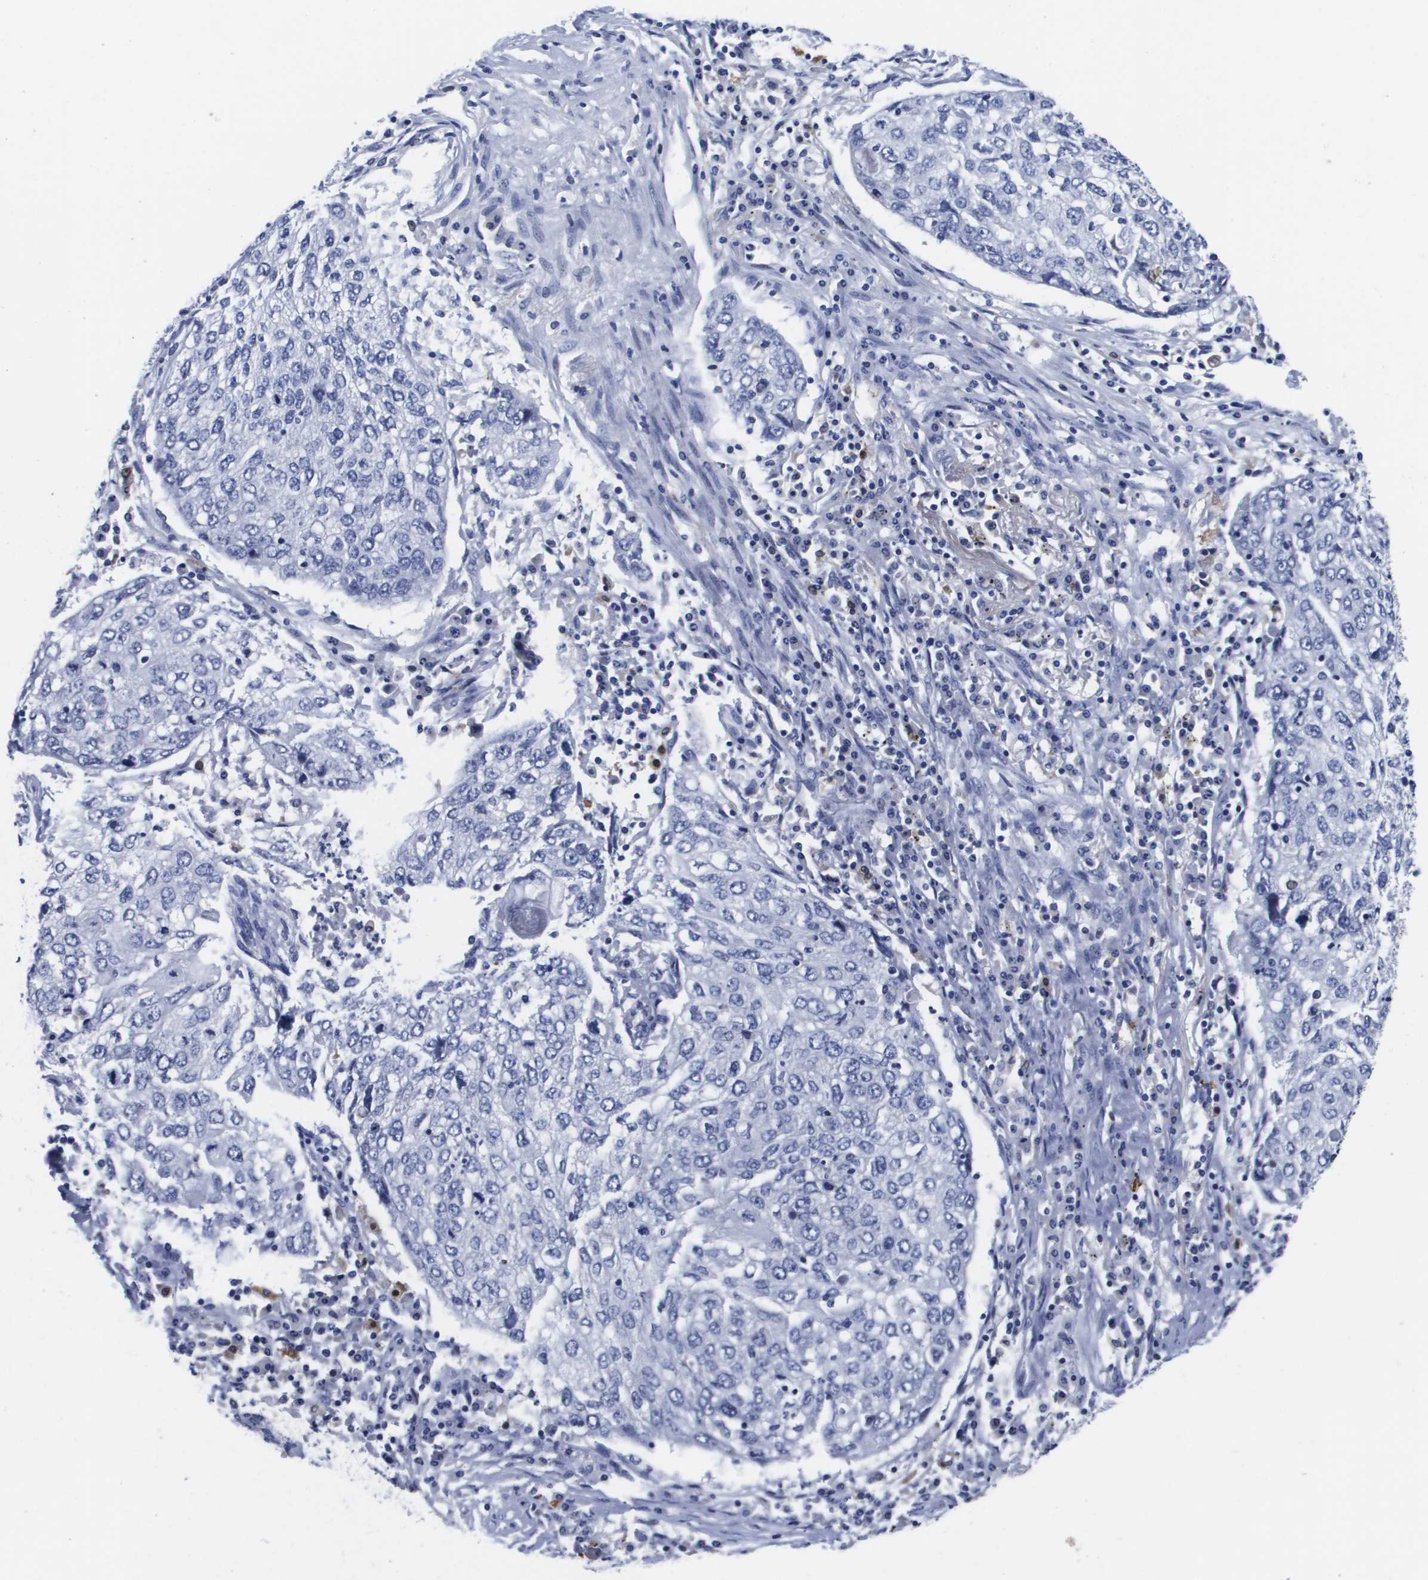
{"staining": {"intensity": "negative", "quantity": "none", "location": "none"}, "tissue": "lung cancer", "cell_type": "Tumor cells", "image_type": "cancer", "snomed": [{"axis": "morphology", "description": "Squamous cell carcinoma, NOS"}, {"axis": "topography", "description": "Lung"}], "caption": "Lung cancer (squamous cell carcinoma) was stained to show a protein in brown. There is no significant expression in tumor cells. (DAB (3,3'-diaminobenzidine) immunohistochemistry with hematoxylin counter stain).", "gene": "HMOX1", "patient": {"sex": "female", "age": 63}}